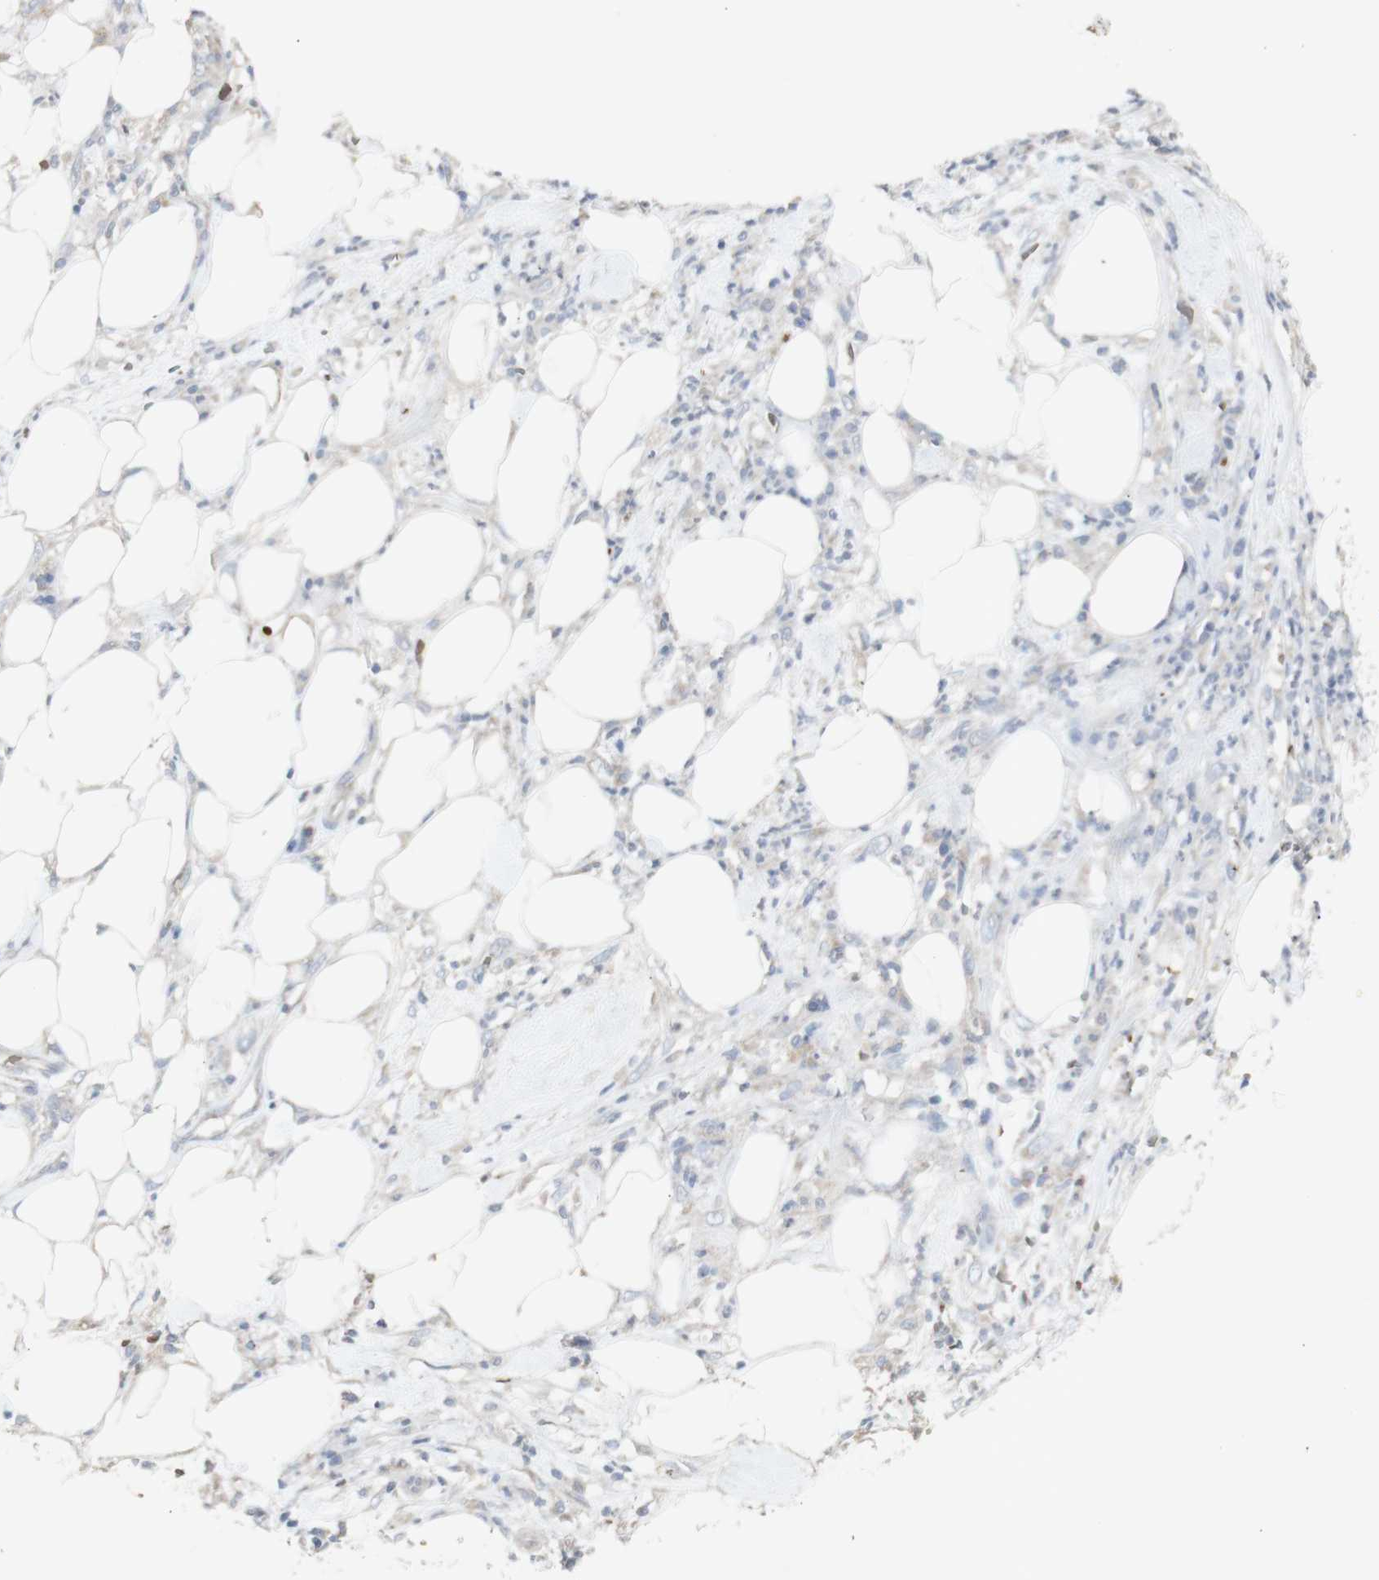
{"staining": {"intensity": "negative", "quantity": "none", "location": "none"}, "tissue": "pancreatic cancer", "cell_type": "Tumor cells", "image_type": "cancer", "snomed": [{"axis": "morphology", "description": "Adenocarcinoma, NOS"}, {"axis": "topography", "description": "Pancreas"}], "caption": "The immunohistochemistry (IHC) photomicrograph has no significant staining in tumor cells of pancreatic adenocarcinoma tissue.", "gene": "INS", "patient": {"sex": "female", "age": 71}}